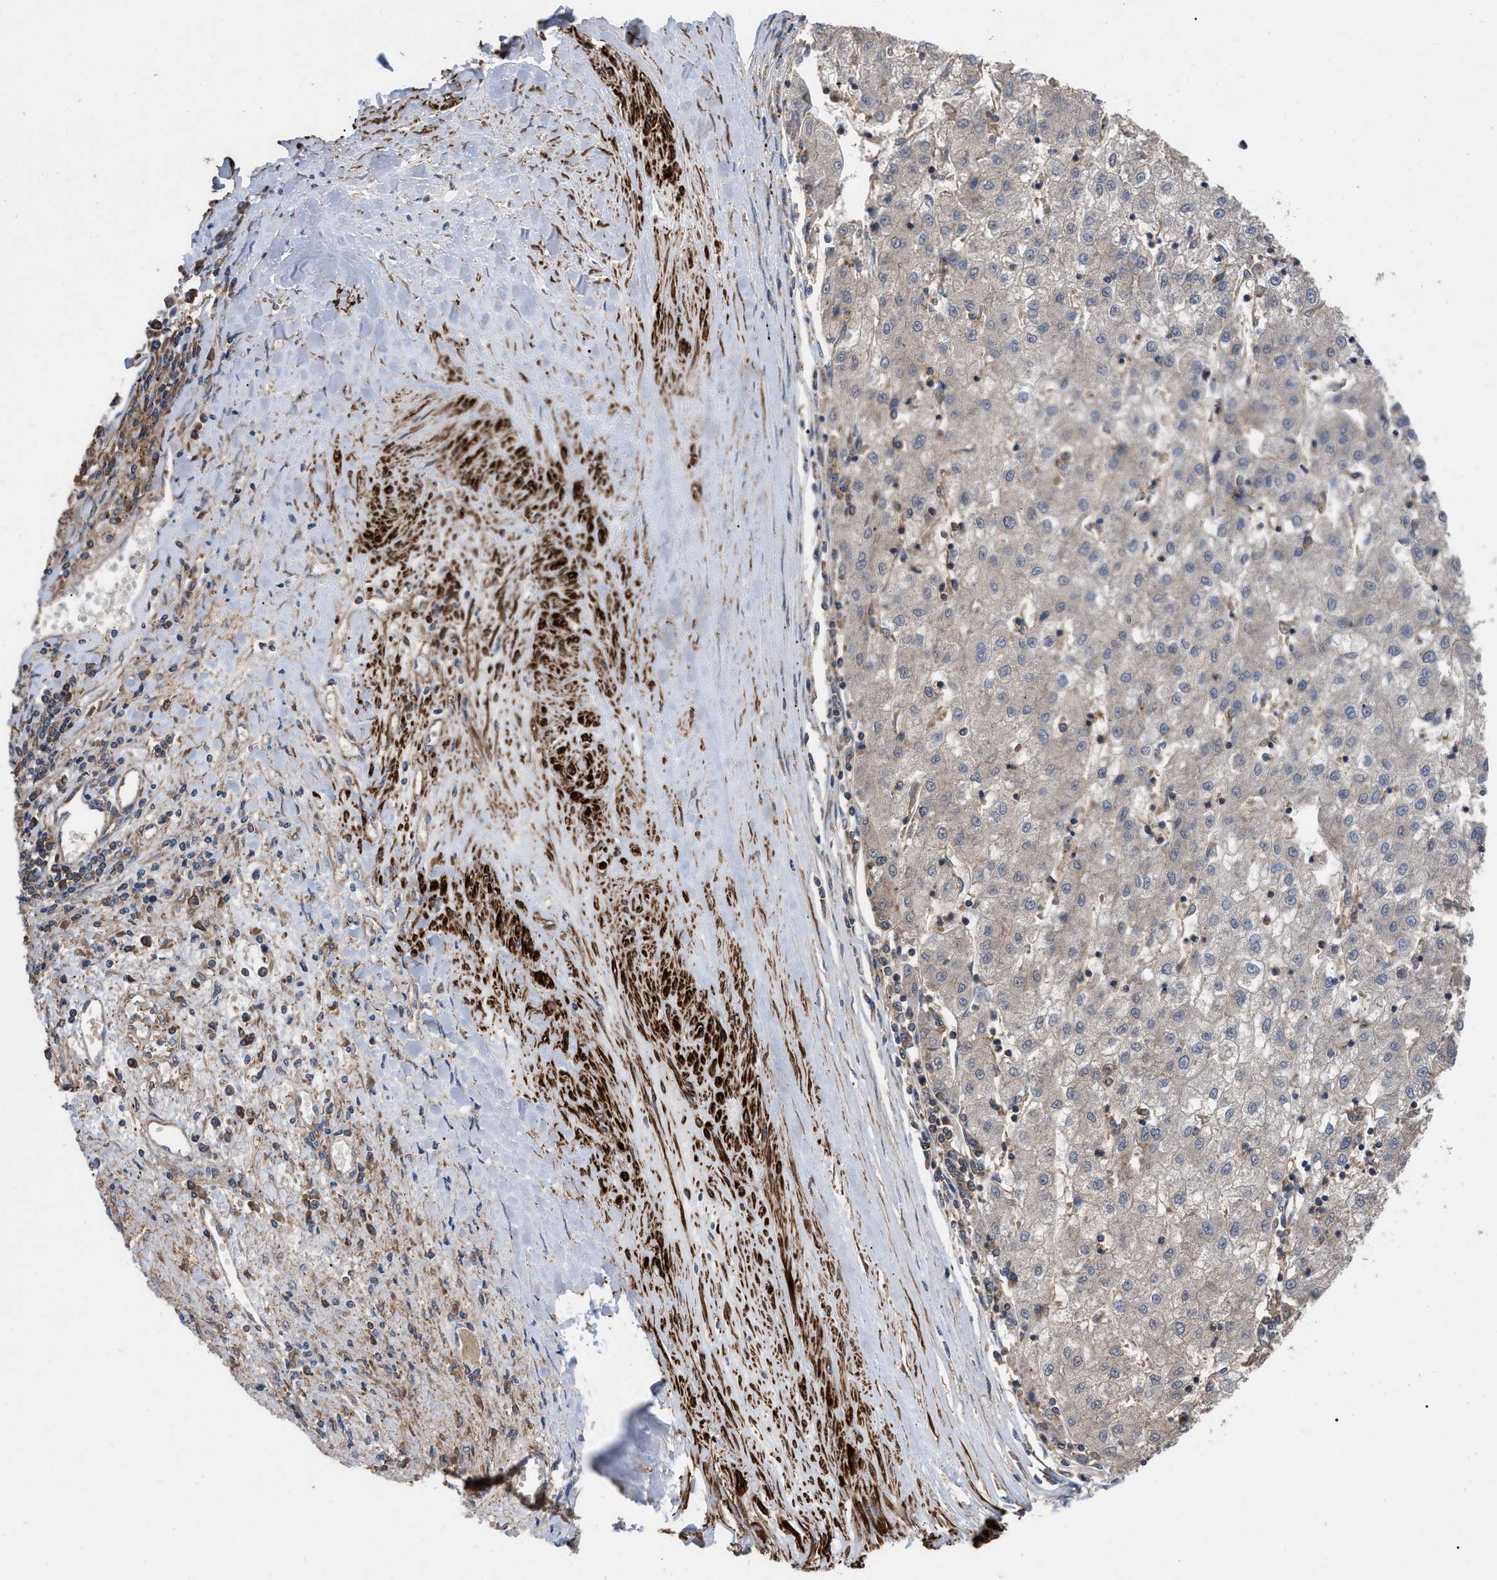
{"staining": {"intensity": "weak", "quantity": "<25%", "location": "cytoplasmic/membranous"}, "tissue": "liver cancer", "cell_type": "Tumor cells", "image_type": "cancer", "snomed": [{"axis": "morphology", "description": "Carcinoma, Hepatocellular, NOS"}, {"axis": "topography", "description": "Liver"}], "caption": "A micrograph of human liver hepatocellular carcinoma is negative for staining in tumor cells.", "gene": "RABEP1", "patient": {"sex": "male", "age": 72}}